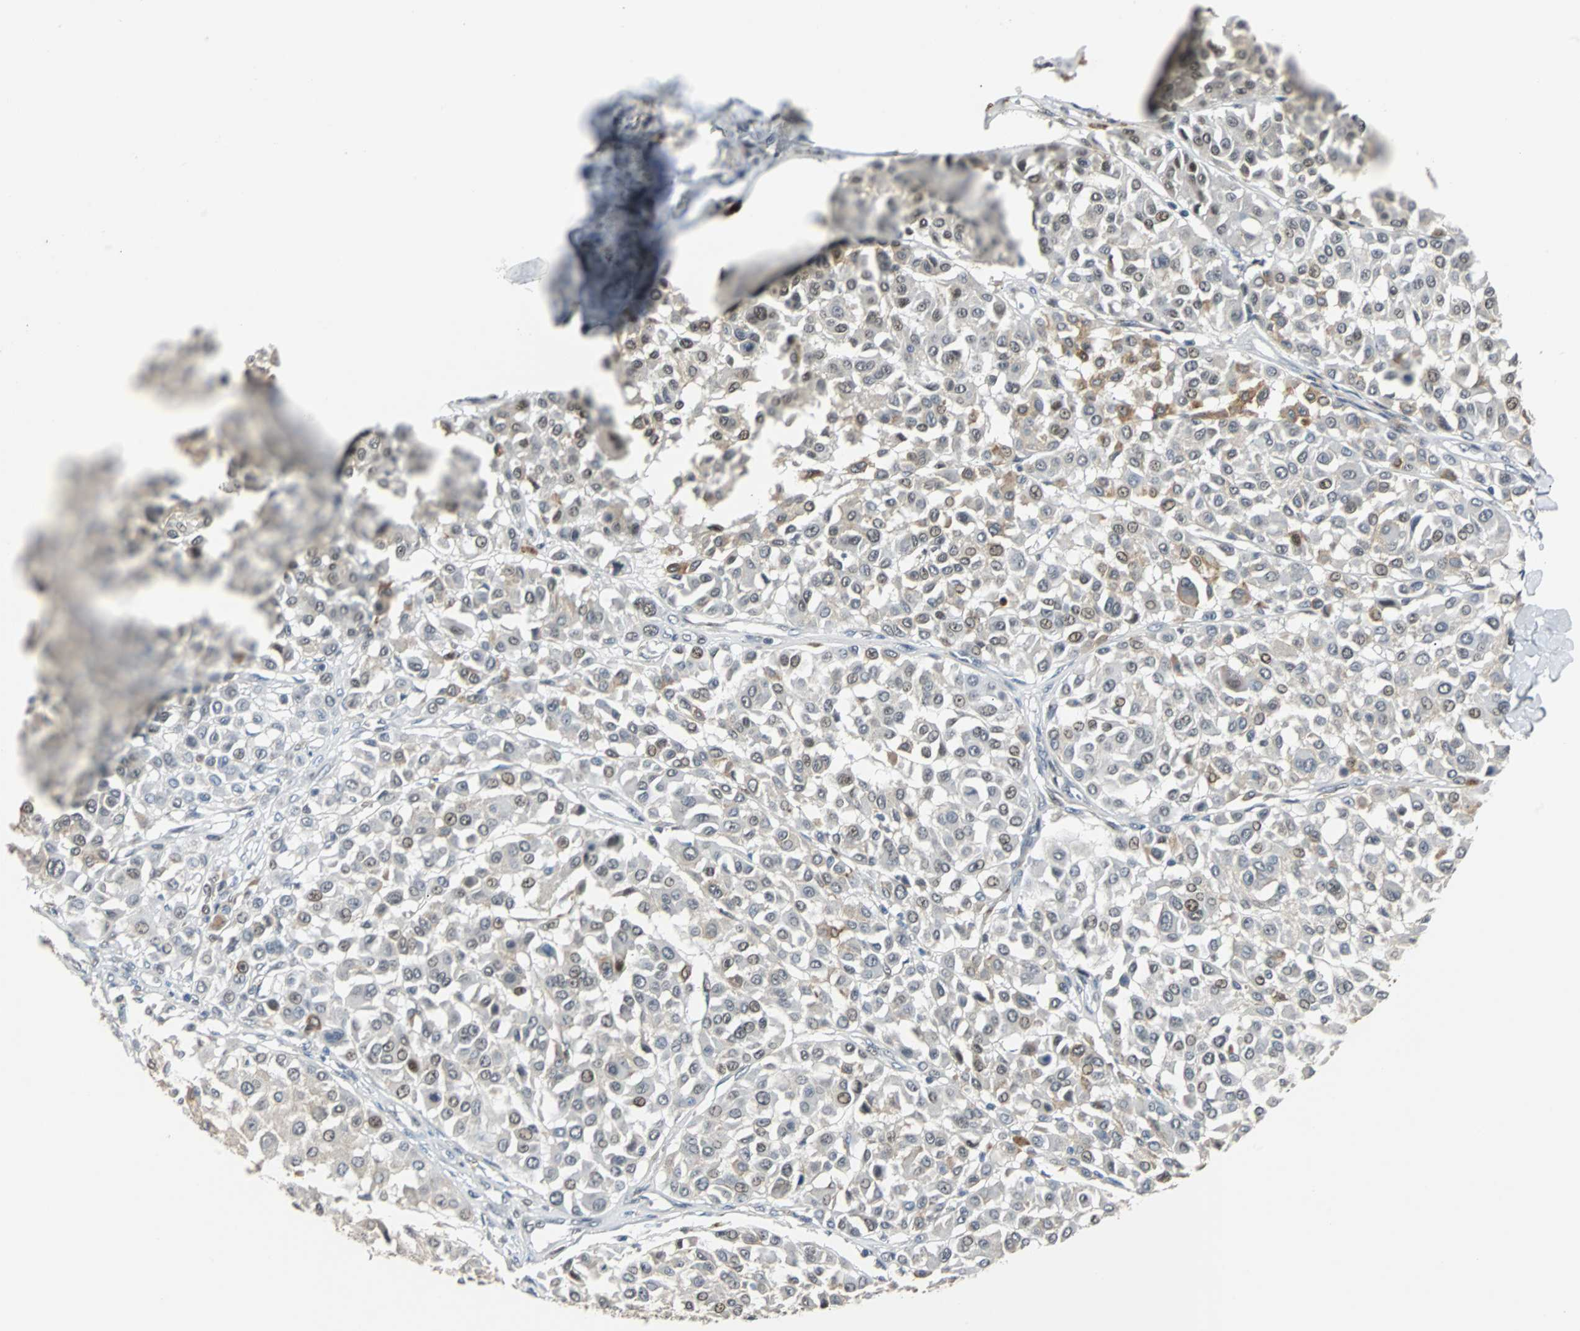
{"staining": {"intensity": "moderate", "quantity": "<25%", "location": "nuclear"}, "tissue": "melanoma", "cell_type": "Tumor cells", "image_type": "cancer", "snomed": [{"axis": "morphology", "description": "Malignant melanoma, Metastatic site"}, {"axis": "topography", "description": "Soft tissue"}], "caption": "Immunohistochemistry histopathology image of melanoma stained for a protein (brown), which demonstrates low levels of moderate nuclear positivity in about <25% of tumor cells.", "gene": "HLX", "patient": {"sex": "male", "age": 41}}